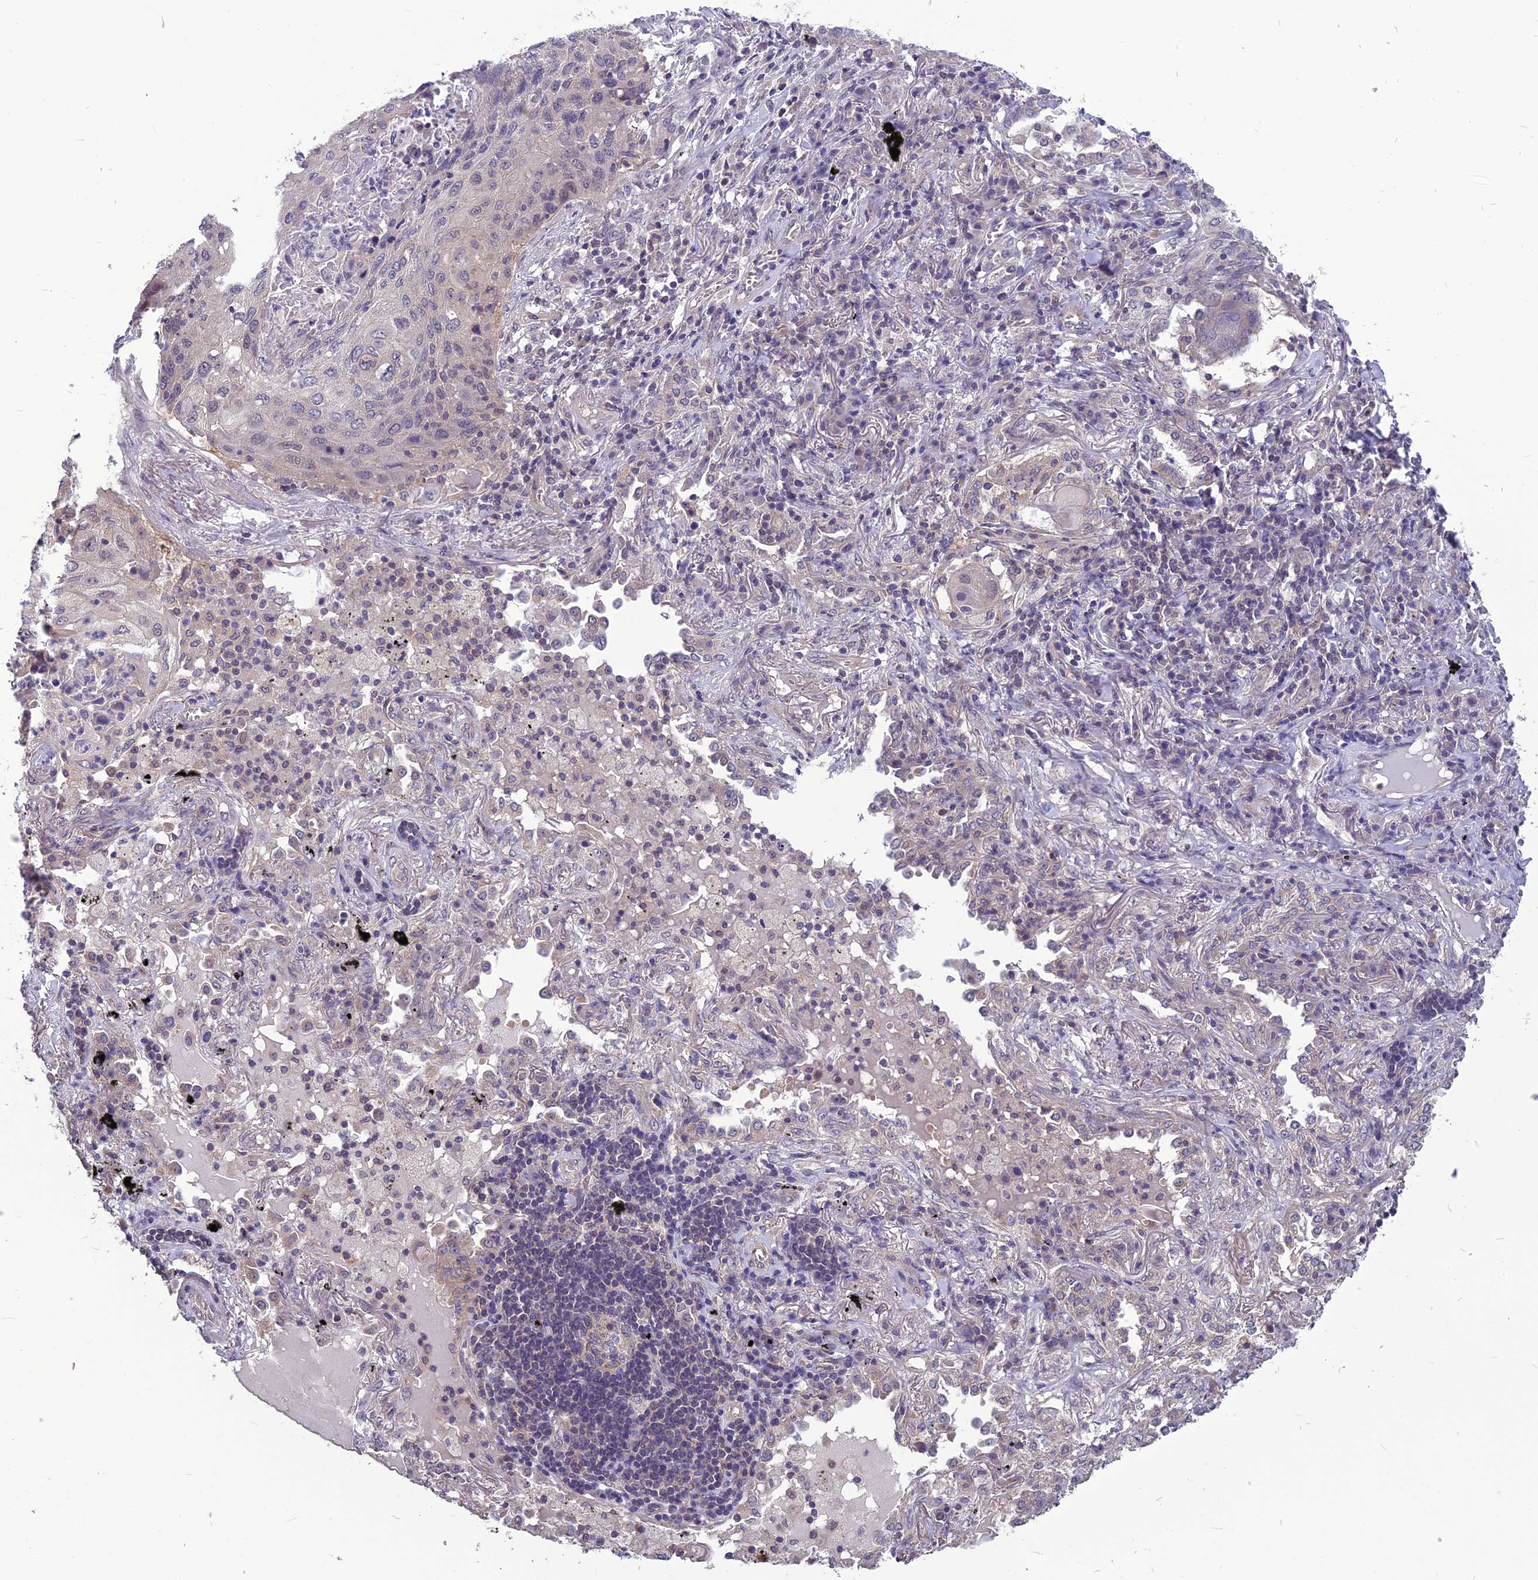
{"staining": {"intensity": "negative", "quantity": "none", "location": "none"}, "tissue": "lung cancer", "cell_type": "Tumor cells", "image_type": "cancer", "snomed": [{"axis": "morphology", "description": "Squamous cell carcinoma, NOS"}, {"axis": "topography", "description": "Lung"}], "caption": "IHC image of neoplastic tissue: lung cancer (squamous cell carcinoma) stained with DAB displays no significant protein expression in tumor cells.", "gene": "PSMF1", "patient": {"sex": "female", "age": 63}}